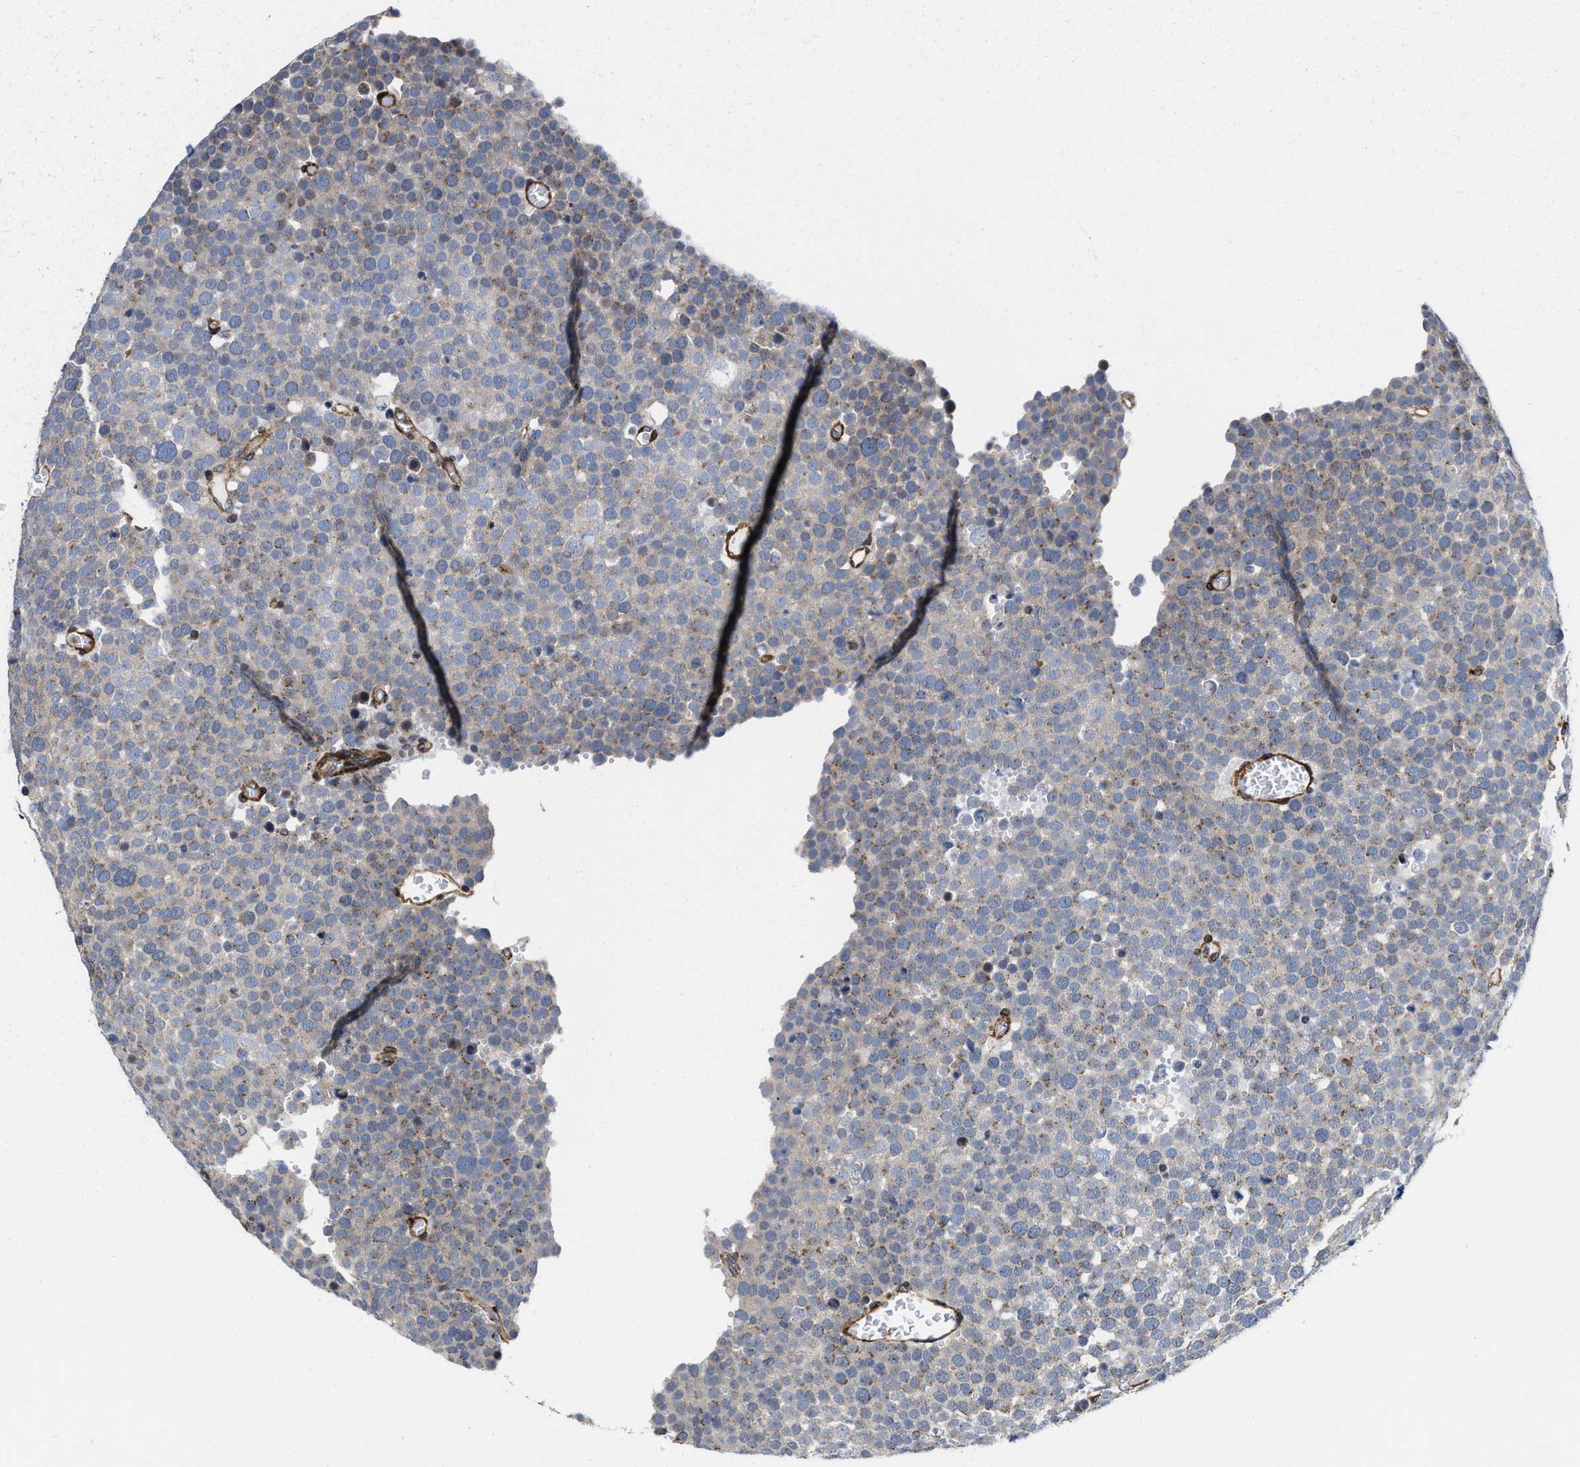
{"staining": {"intensity": "weak", "quantity": "<25%", "location": "cytoplasmic/membranous"}, "tissue": "testis cancer", "cell_type": "Tumor cells", "image_type": "cancer", "snomed": [{"axis": "morphology", "description": "Seminoma, NOS"}, {"axis": "topography", "description": "Testis"}], "caption": "The micrograph demonstrates no staining of tumor cells in seminoma (testis). (Immunohistochemistry, brightfield microscopy, high magnification).", "gene": "TGFB1I1", "patient": {"sex": "male", "age": 71}}